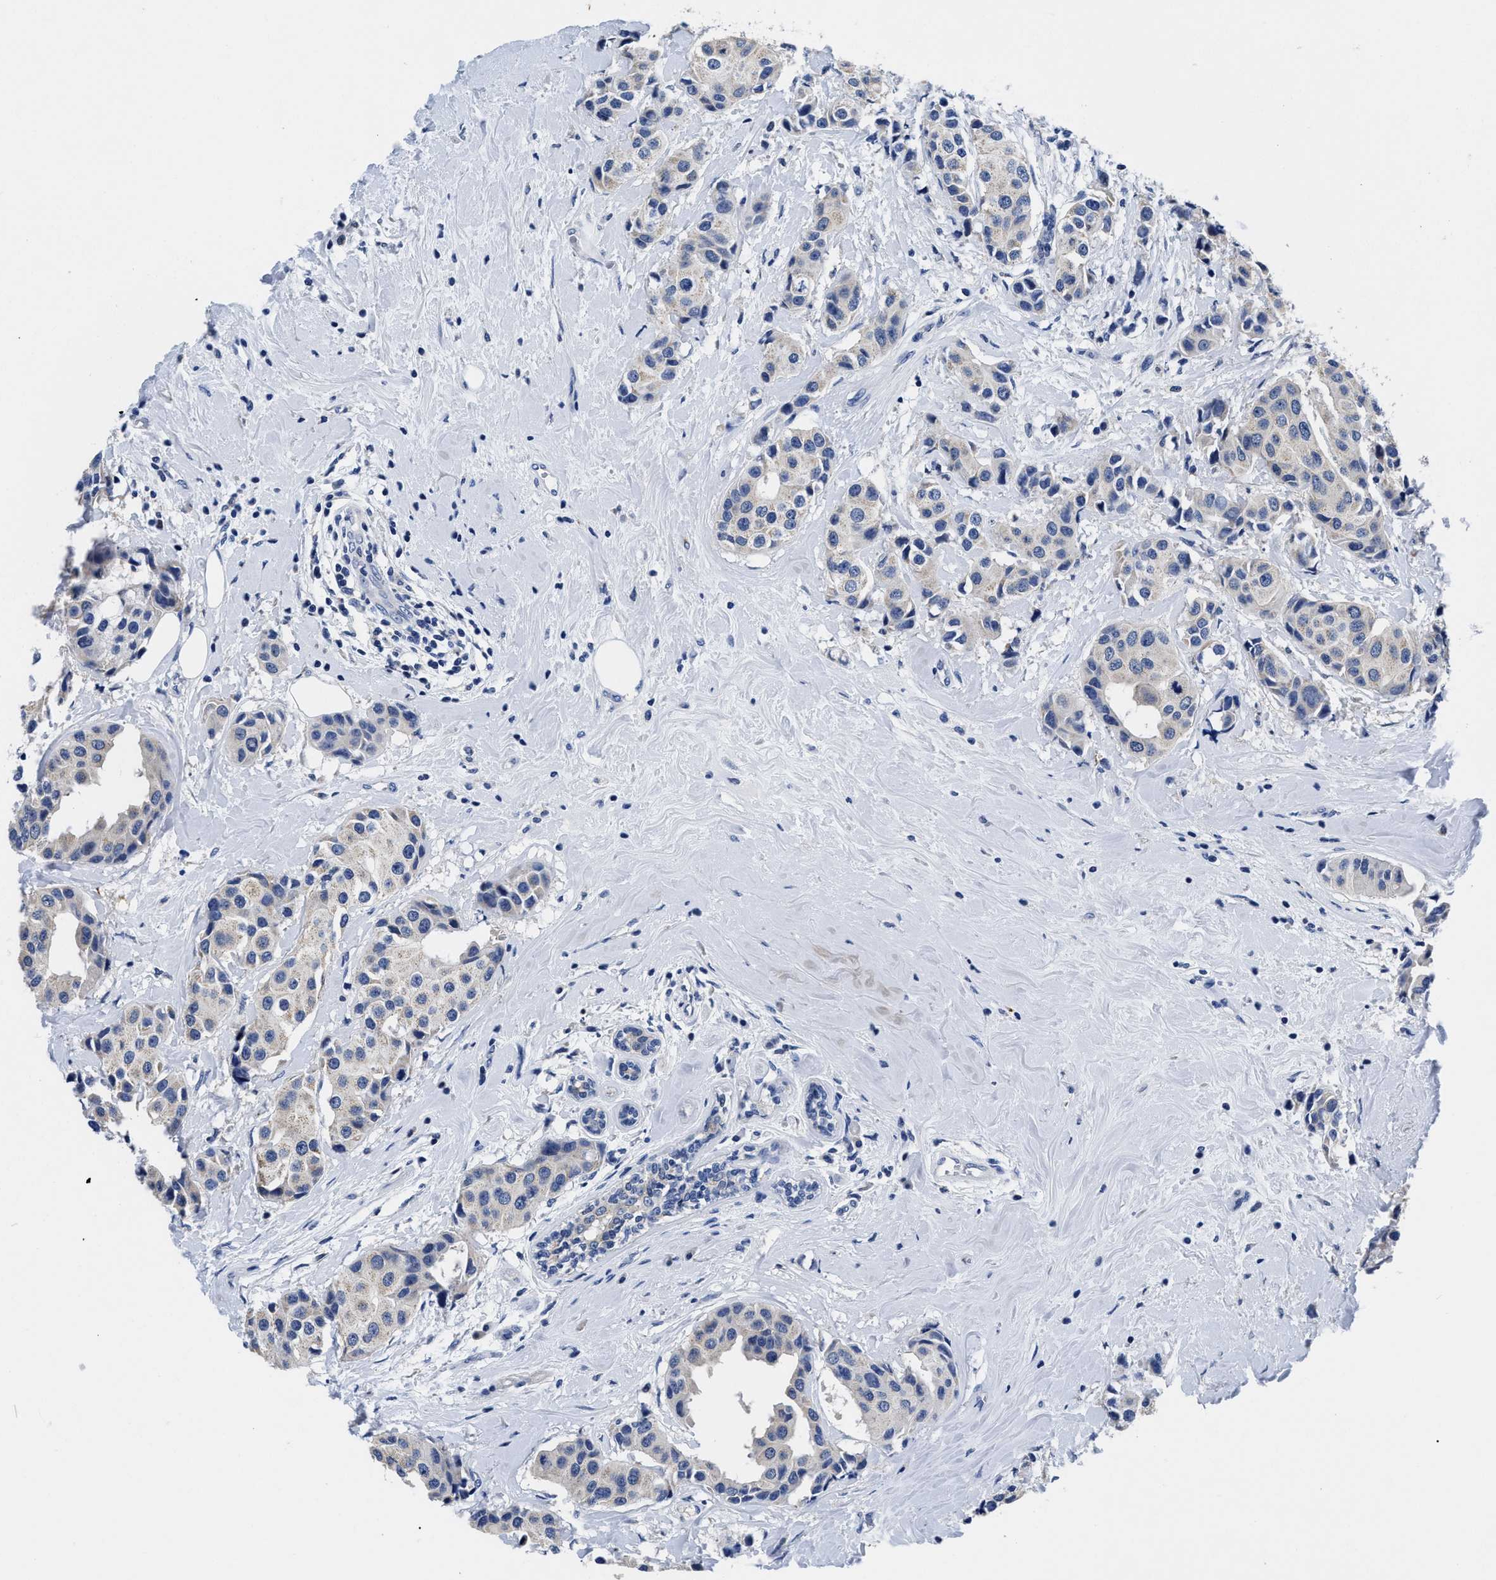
{"staining": {"intensity": "negative", "quantity": "none", "location": "none"}, "tissue": "breast cancer", "cell_type": "Tumor cells", "image_type": "cancer", "snomed": [{"axis": "morphology", "description": "Normal tissue, NOS"}, {"axis": "morphology", "description": "Duct carcinoma"}, {"axis": "topography", "description": "Breast"}], "caption": "IHC histopathology image of infiltrating ductal carcinoma (breast) stained for a protein (brown), which reveals no positivity in tumor cells.", "gene": "SLC35F1", "patient": {"sex": "female", "age": 39}}